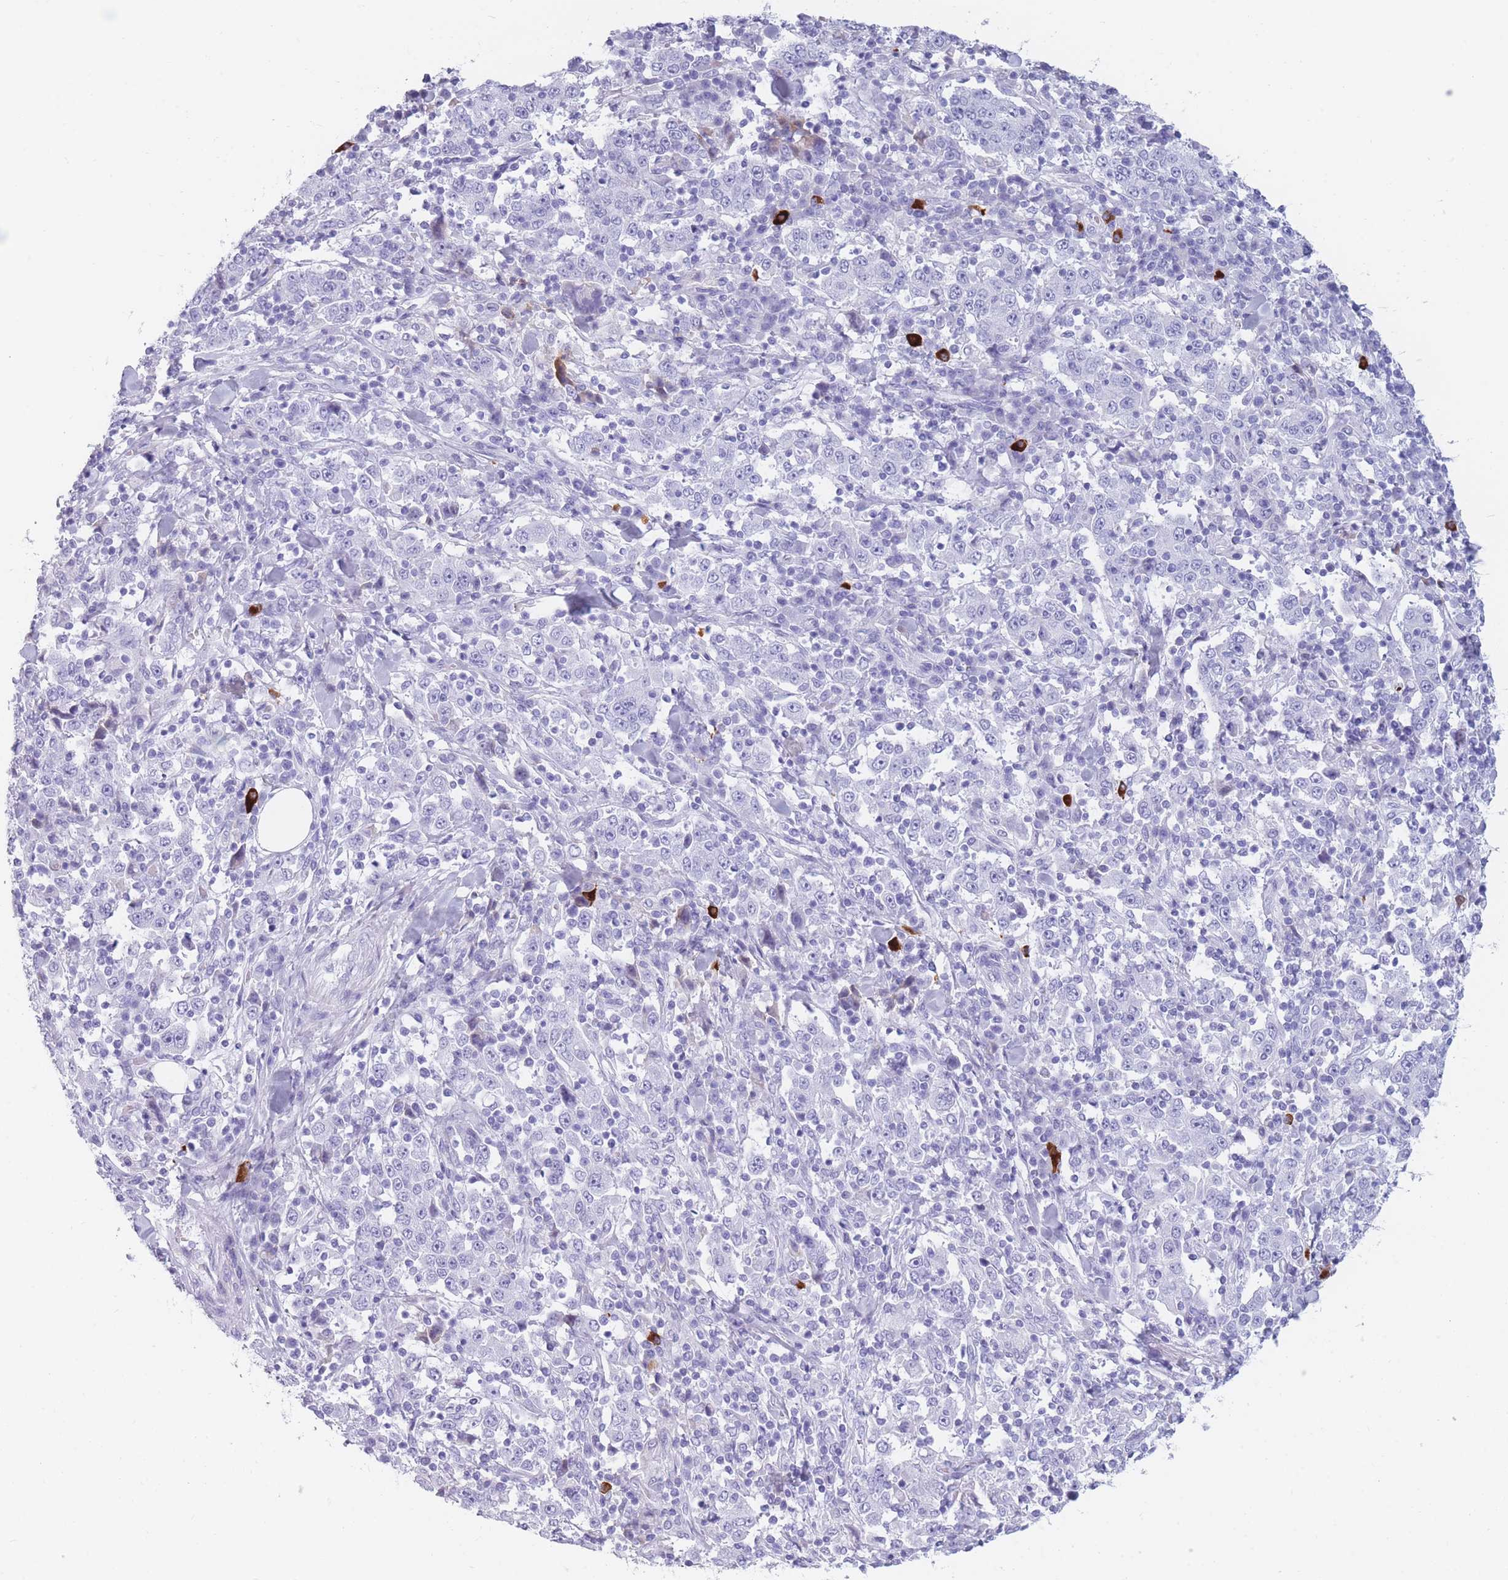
{"staining": {"intensity": "negative", "quantity": "none", "location": "none"}, "tissue": "stomach cancer", "cell_type": "Tumor cells", "image_type": "cancer", "snomed": [{"axis": "morphology", "description": "Normal tissue, NOS"}, {"axis": "morphology", "description": "Adenocarcinoma, NOS"}, {"axis": "topography", "description": "Stomach, upper"}, {"axis": "topography", "description": "Stomach"}], "caption": "The immunohistochemistry micrograph has no significant expression in tumor cells of stomach cancer (adenocarcinoma) tissue.", "gene": "TNFSF11", "patient": {"sex": "male", "age": 59}}